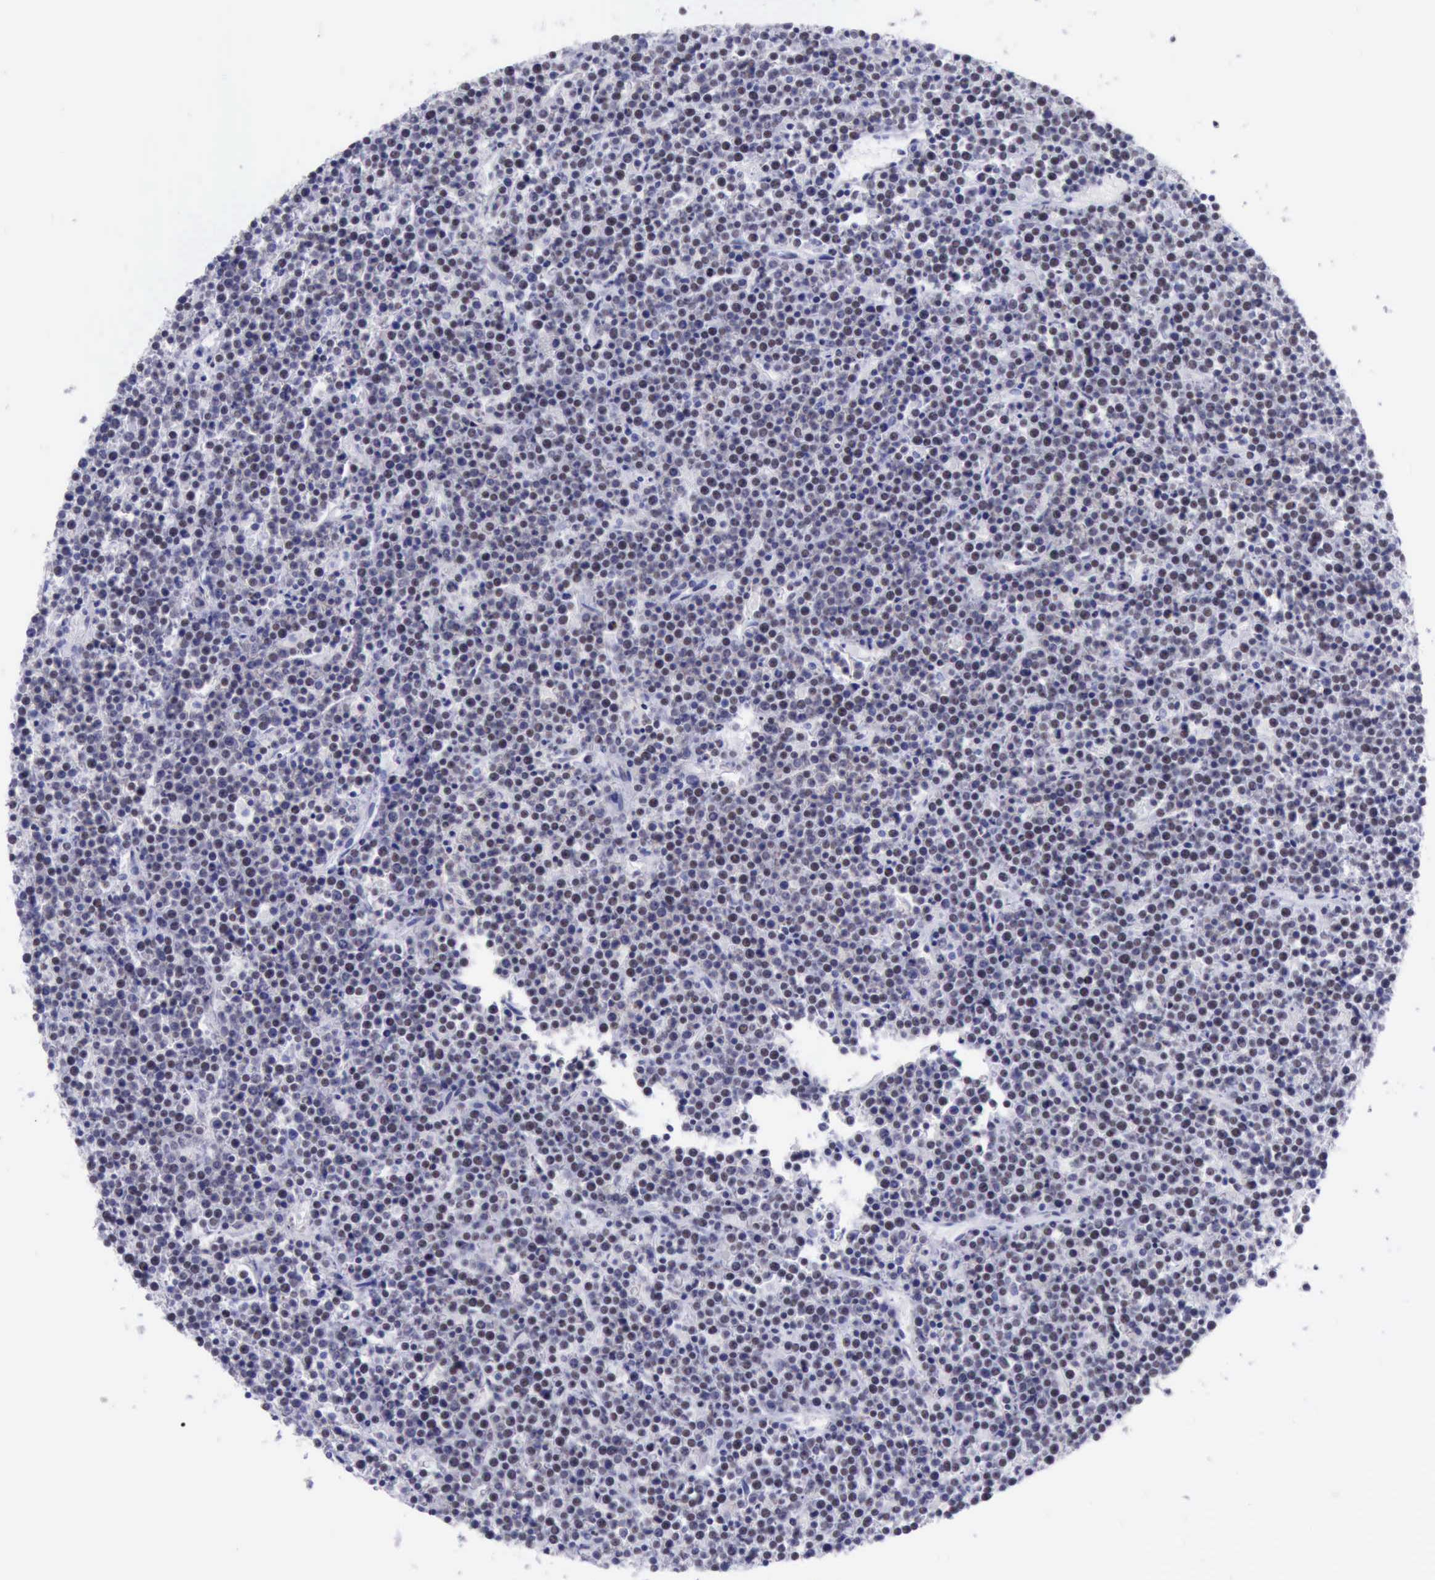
{"staining": {"intensity": "weak", "quantity": "25%-75%", "location": "nuclear"}, "tissue": "lymphoma", "cell_type": "Tumor cells", "image_type": "cancer", "snomed": [{"axis": "morphology", "description": "Malignant lymphoma, non-Hodgkin's type, High grade"}, {"axis": "topography", "description": "Ovary"}], "caption": "Lymphoma stained with a brown dye displays weak nuclear positive staining in approximately 25%-75% of tumor cells.", "gene": "EP300", "patient": {"sex": "female", "age": 56}}